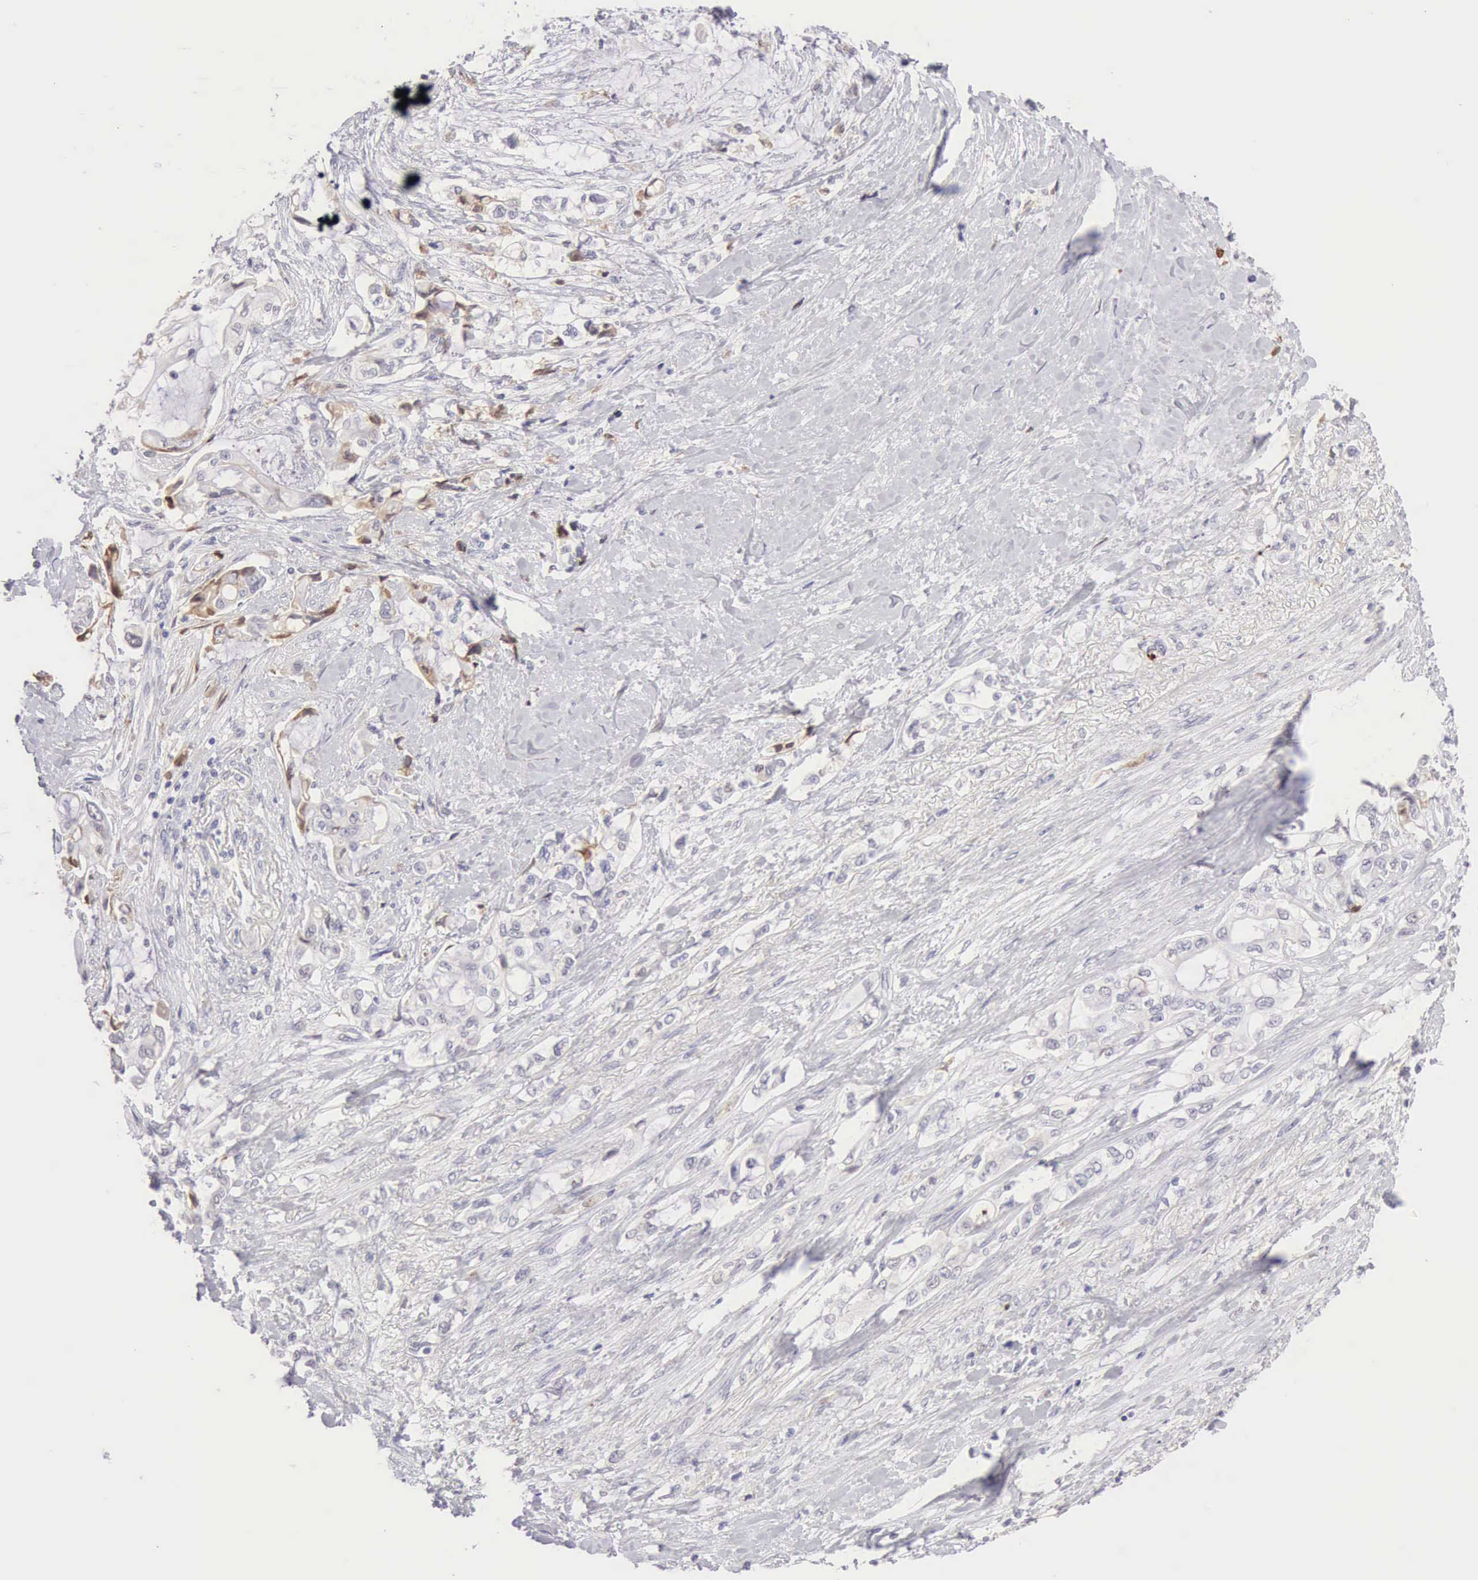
{"staining": {"intensity": "weak", "quantity": "<25%", "location": "cytoplasmic/membranous"}, "tissue": "pancreatic cancer", "cell_type": "Tumor cells", "image_type": "cancer", "snomed": [{"axis": "morphology", "description": "Adenocarcinoma, NOS"}, {"axis": "topography", "description": "Pancreas"}], "caption": "Immunohistochemical staining of human adenocarcinoma (pancreatic) exhibits no significant positivity in tumor cells.", "gene": "RNASE1", "patient": {"sex": "female", "age": 70}}